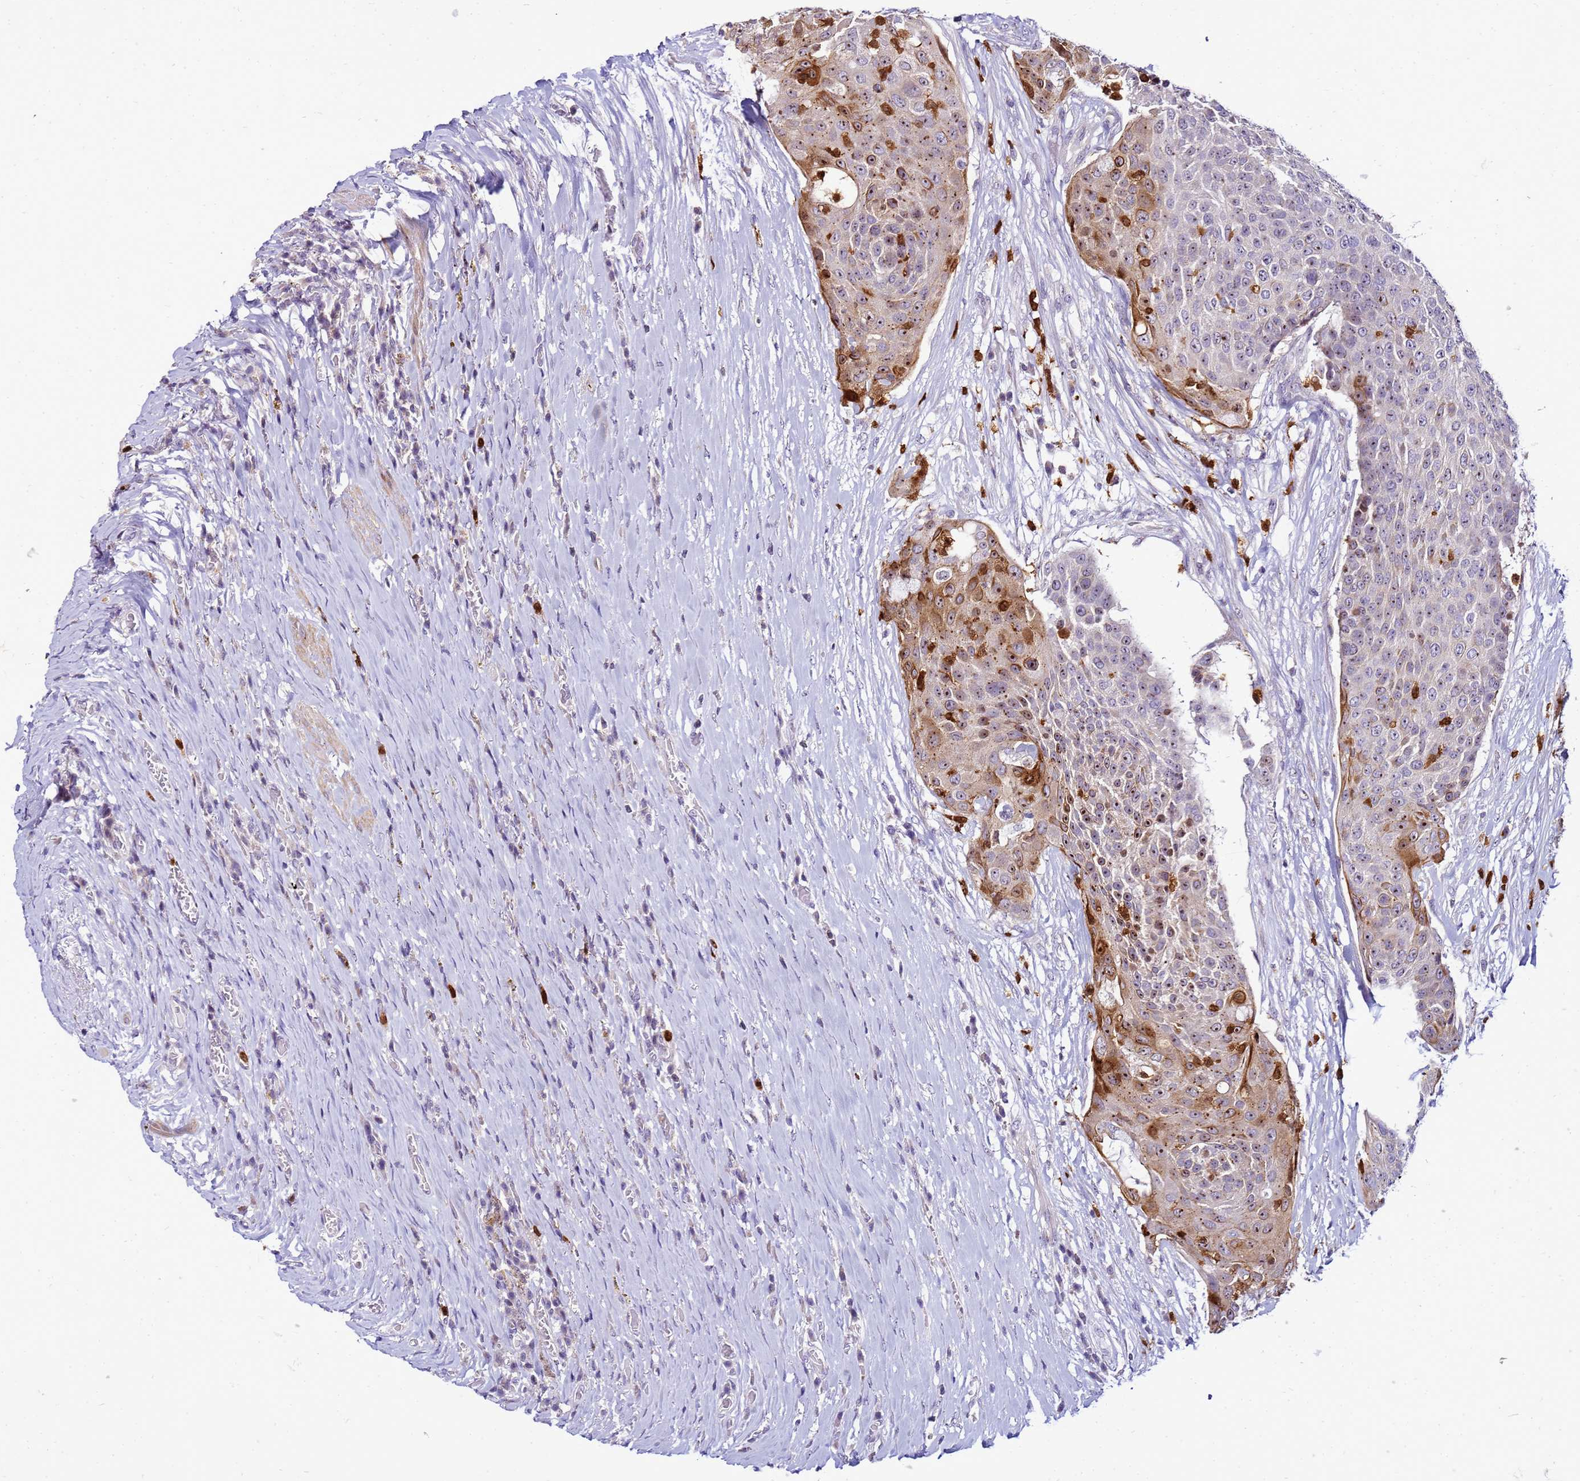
{"staining": {"intensity": "moderate", "quantity": "25%-75%", "location": "cytoplasmic/membranous,nuclear"}, "tissue": "urothelial cancer", "cell_type": "Tumor cells", "image_type": "cancer", "snomed": [{"axis": "morphology", "description": "Urothelial carcinoma, High grade"}, {"axis": "topography", "description": "Urinary bladder"}], "caption": "Immunohistochemistry (IHC) (DAB) staining of urothelial cancer displays moderate cytoplasmic/membranous and nuclear protein staining in about 25%-75% of tumor cells. The protein of interest is shown in brown color, while the nuclei are stained blue.", "gene": "VPS4B", "patient": {"sex": "female", "age": 63}}